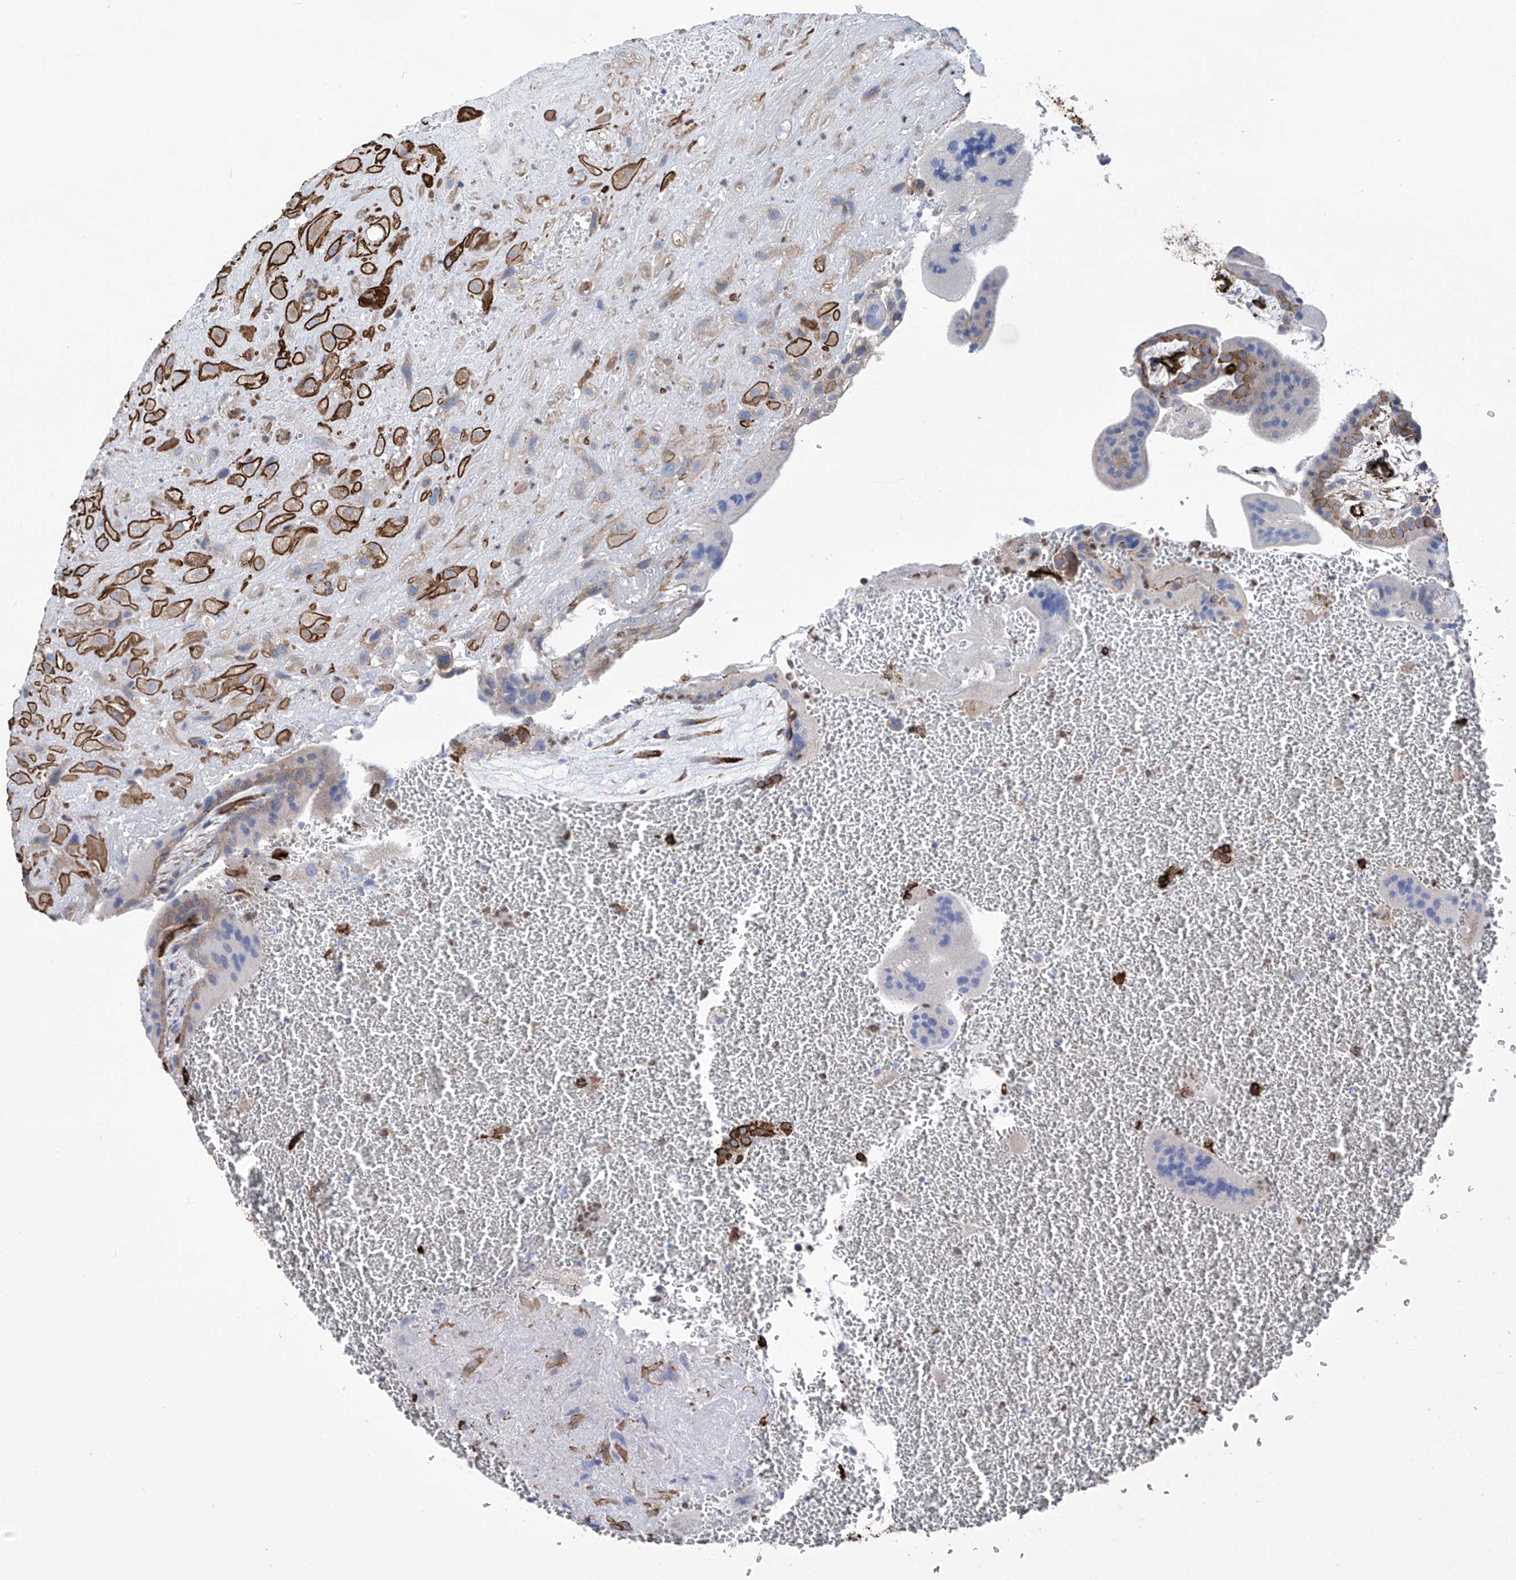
{"staining": {"intensity": "moderate", "quantity": ">75%", "location": "cytoplasmic/membranous"}, "tissue": "placenta", "cell_type": "Decidual cells", "image_type": "normal", "snomed": [{"axis": "morphology", "description": "Normal tissue, NOS"}, {"axis": "topography", "description": "Placenta"}], "caption": "Immunohistochemical staining of benign human placenta exhibits >75% levels of moderate cytoplasmic/membranous protein expression in about >75% of decidual cells.", "gene": "UBTD1", "patient": {"sex": "female", "age": 35}}